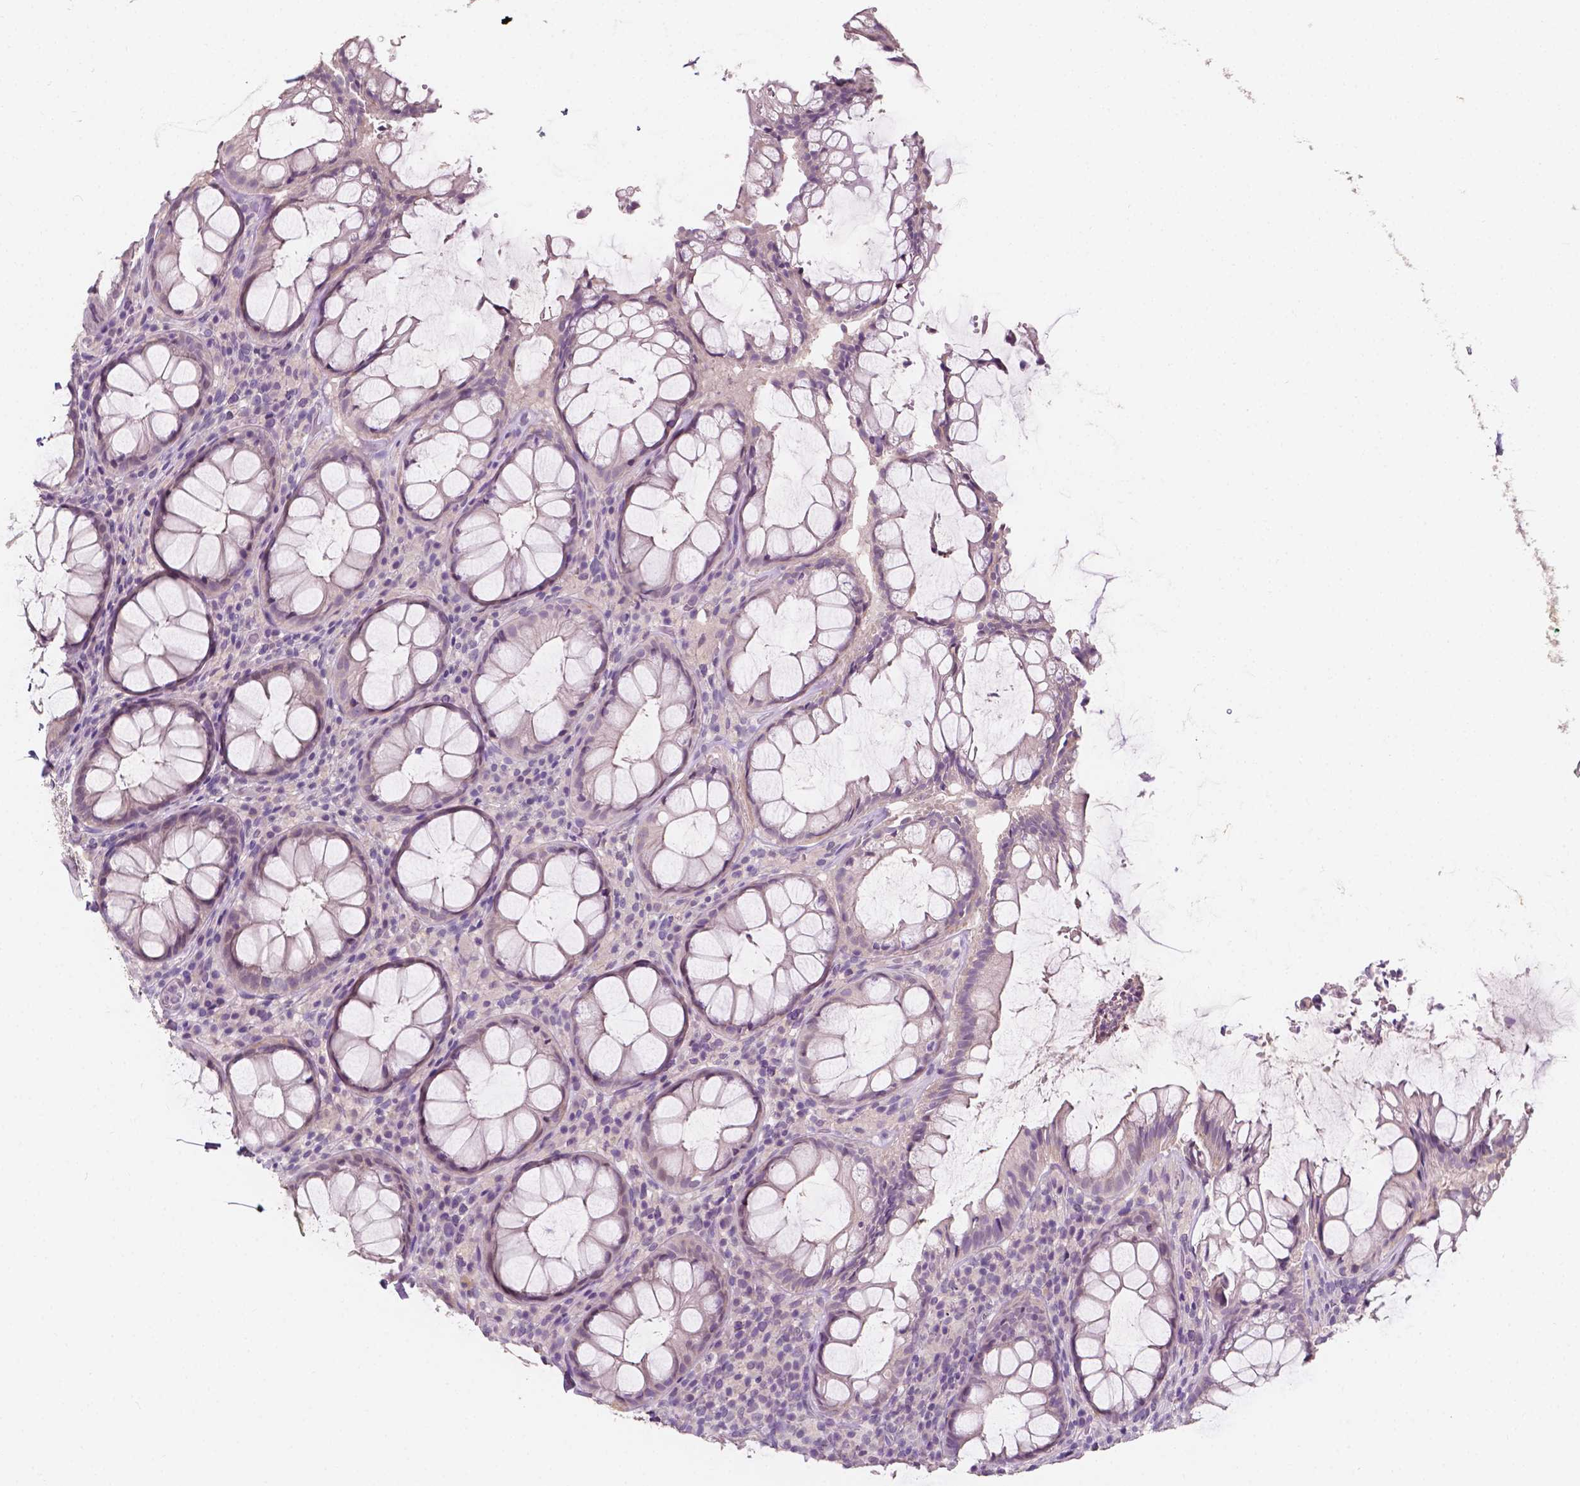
{"staining": {"intensity": "negative", "quantity": "none", "location": "none"}, "tissue": "rectum", "cell_type": "Glandular cells", "image_type": "normal", "snomed": [{"axis": "morphology", "description": "Normal tissue, NOS"}, {"axis": "topography", "description": "Rectum"}], "caption": "Immunohistochemical staining of normal human rectum exhibits no significant expression in glandular cells. (Stains: DAB (3,3'-diaminobenzidine) IHC with hematoxylin counter stain, Microscopy: brightfield microscopy at high magnification).", "gene": "TAL1", "patient": {"sex": "male", "age": 72}}